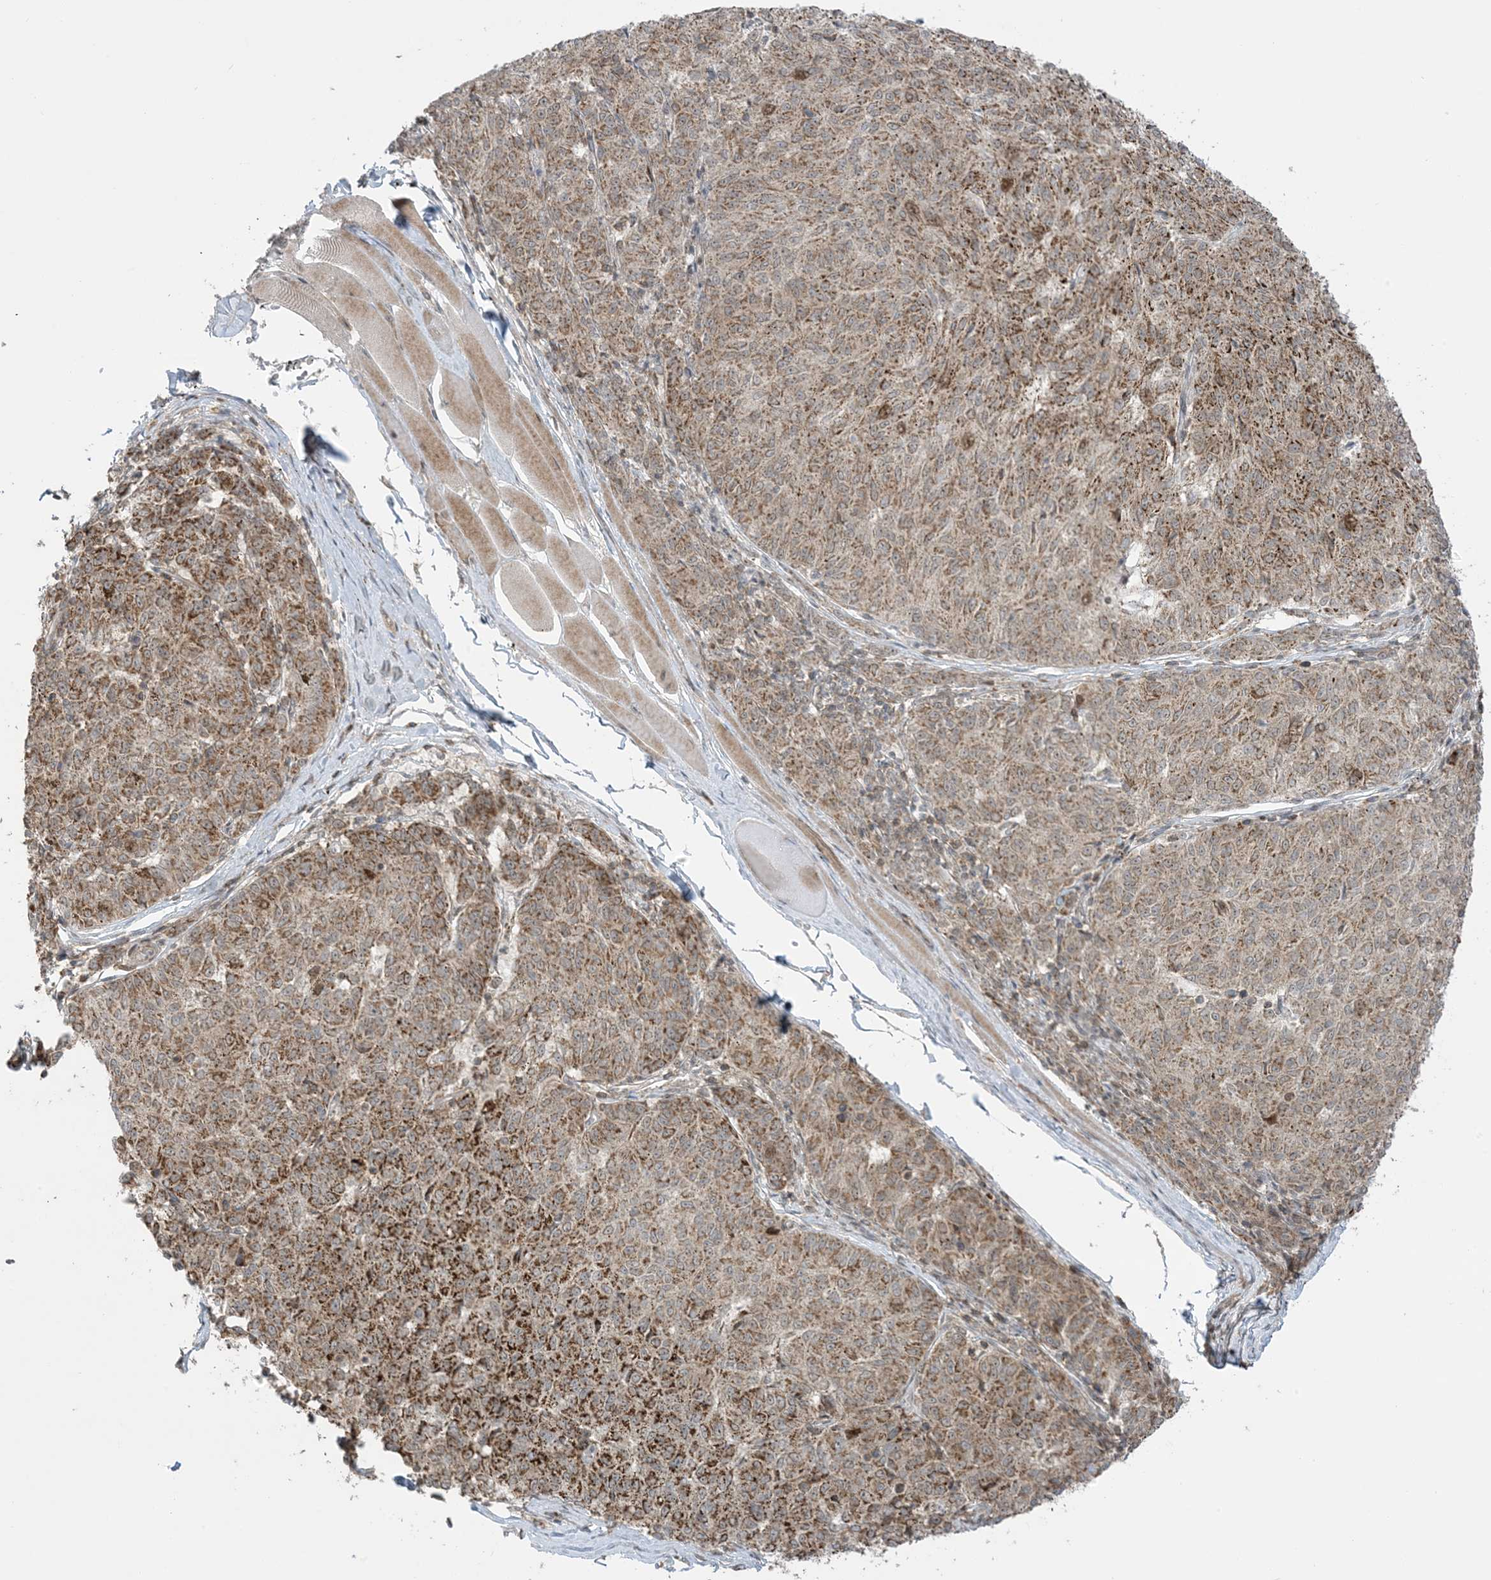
{"staining": {"intensity": "strong", "quantity": ">75%", "location": "cytoplasmic/membranous"}, "tissue": "melanoma", "cell_type": "Tumor cells", "image_type": "cancer", "snomed": [{"axis": "morphology", "description": "Malignant melanoma, NOS"}, {"axis": "topography", "description": "Skin"}], "caption": "High-magnification brightfield microscopy of malignant melanoma stained with DAB (3,3'-diaminobenzidine) (brown) and counterstained with hematoxylin (blue). tumor cells exhibit strong cytoplasmic/membranous positivity is present in approximately>75% of cells.", "gene": "PHLDB2", "patient": {"sex": "female", "age": 72}}